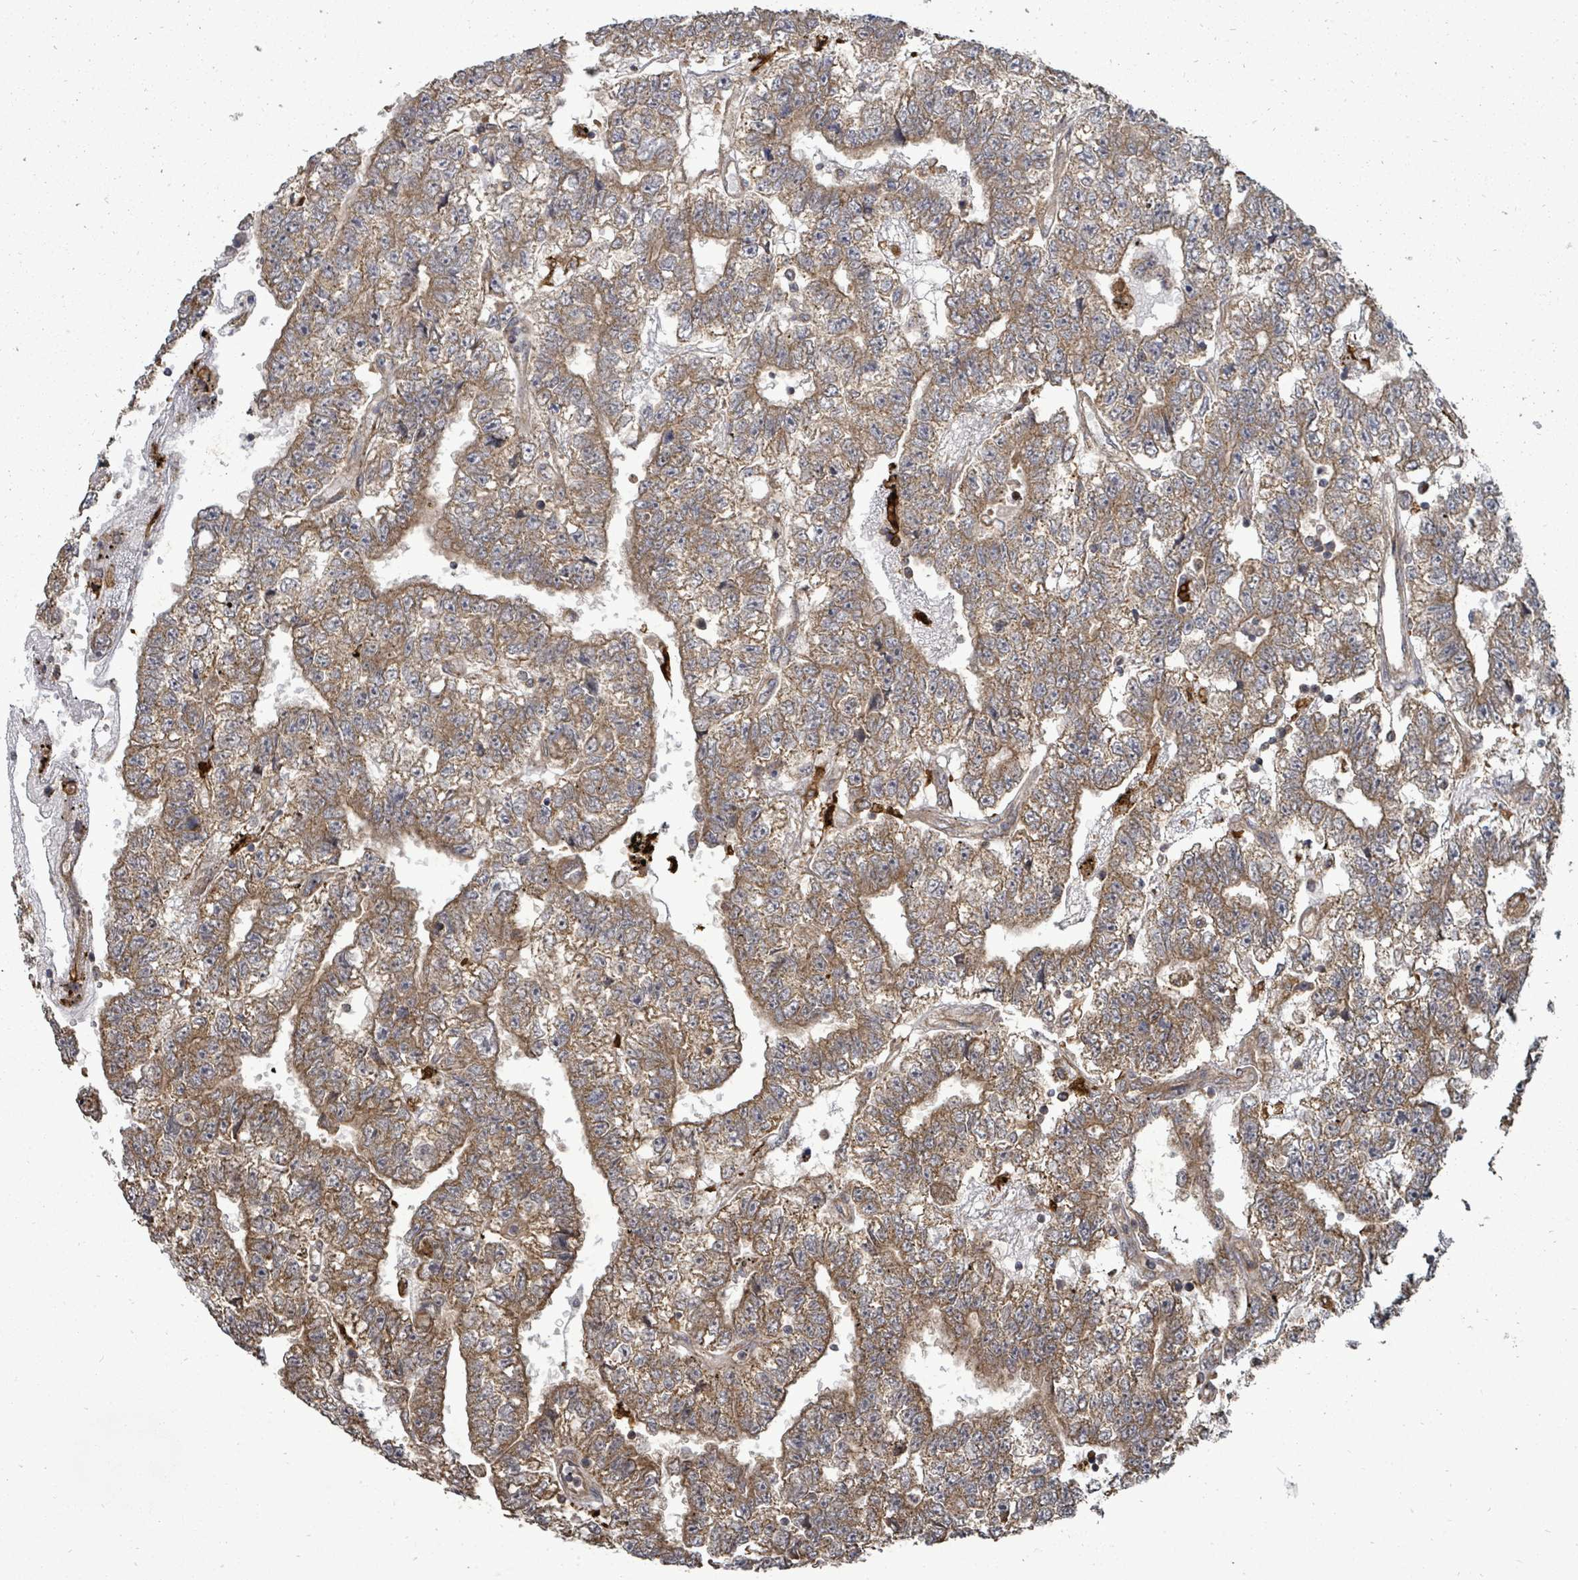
{"staining": {"intensity": "moderate", "quantity": ">75%", "location": "cytoplasmic/membranous"}, "tissue": "testis cancer", "cell_type": "Tumor cells", "image_type": "cancer", "snomed": [{"axis": "morphology", "description": "Carcinoma, Embryonal, NOS"}, {"axis": "topography", "description": "Testis"}], "caption": "IHC photomicrograph of neoplastic tissue: embryonal carcinoma (testis) stained using immunohistochemistry (IHC) exhibits medium levels of moderate protein expression localized specifically in the cytoplasmic/membranous of tumor cells, appearing as a cytoplasmic/membranous brown color.", "gene": "EIF3C", "patient": {"sex": "male", "age": 25}}